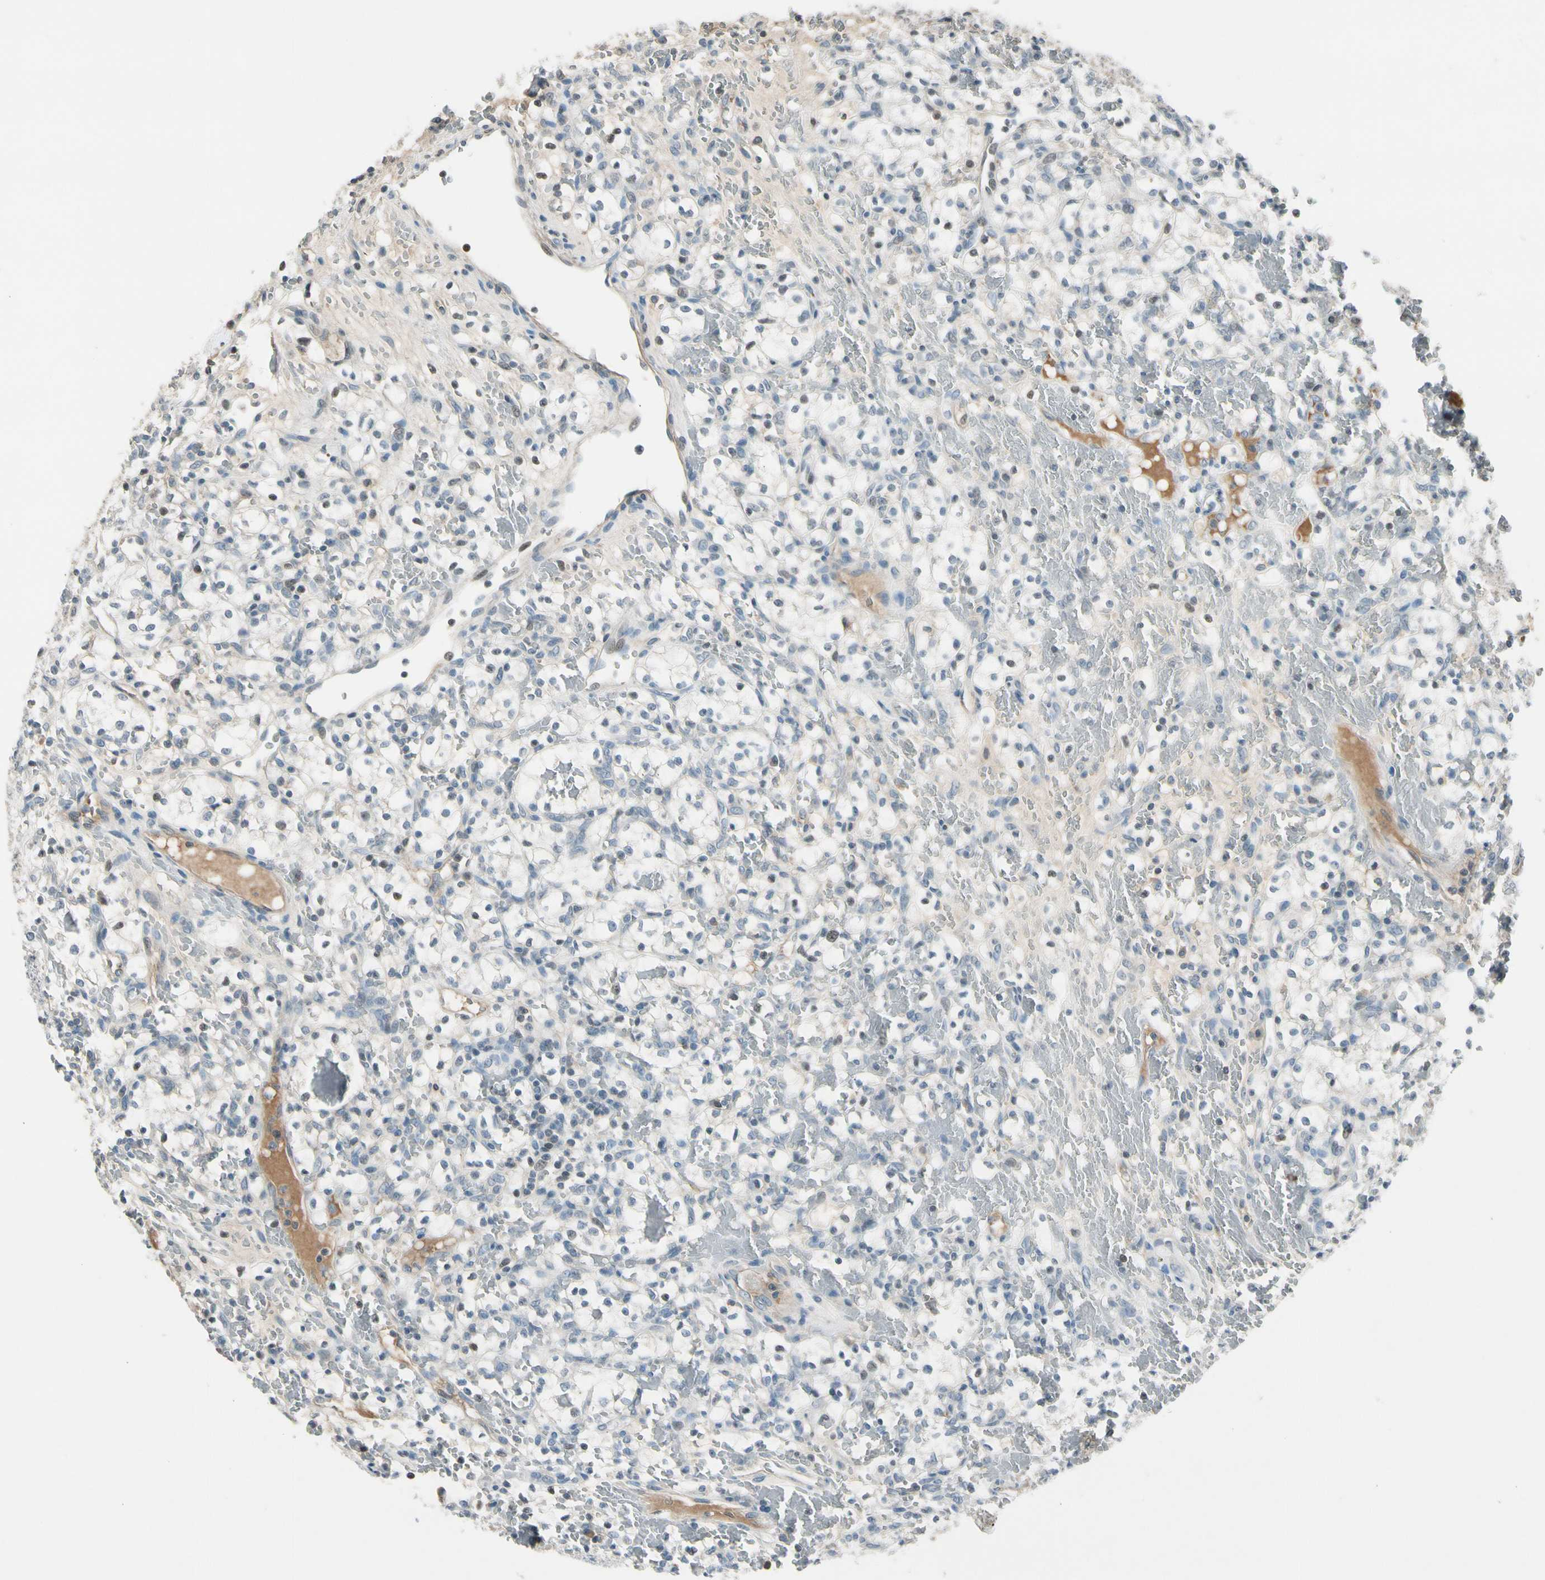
{"staining": {"intensity": "negative", "quantity": "none", "location": "none"}, "tissue": "renal cancer", "cell_type": "Tumor cells", "image_type": "cancer", "snomed": [{"axis": "morphology", "description": "Adenocarcinoma, NOS"}, {"axis": "topography", "description": "Kidney"}], "caption": "DAB (3,3'-diaminobenzidine) immunohistochemical staining of human renal cancer (adenocarcinoma) displays no significant staining in tumor cells.", "gene": "PDPN", "patient": {"sex": "female", "age": 60}}